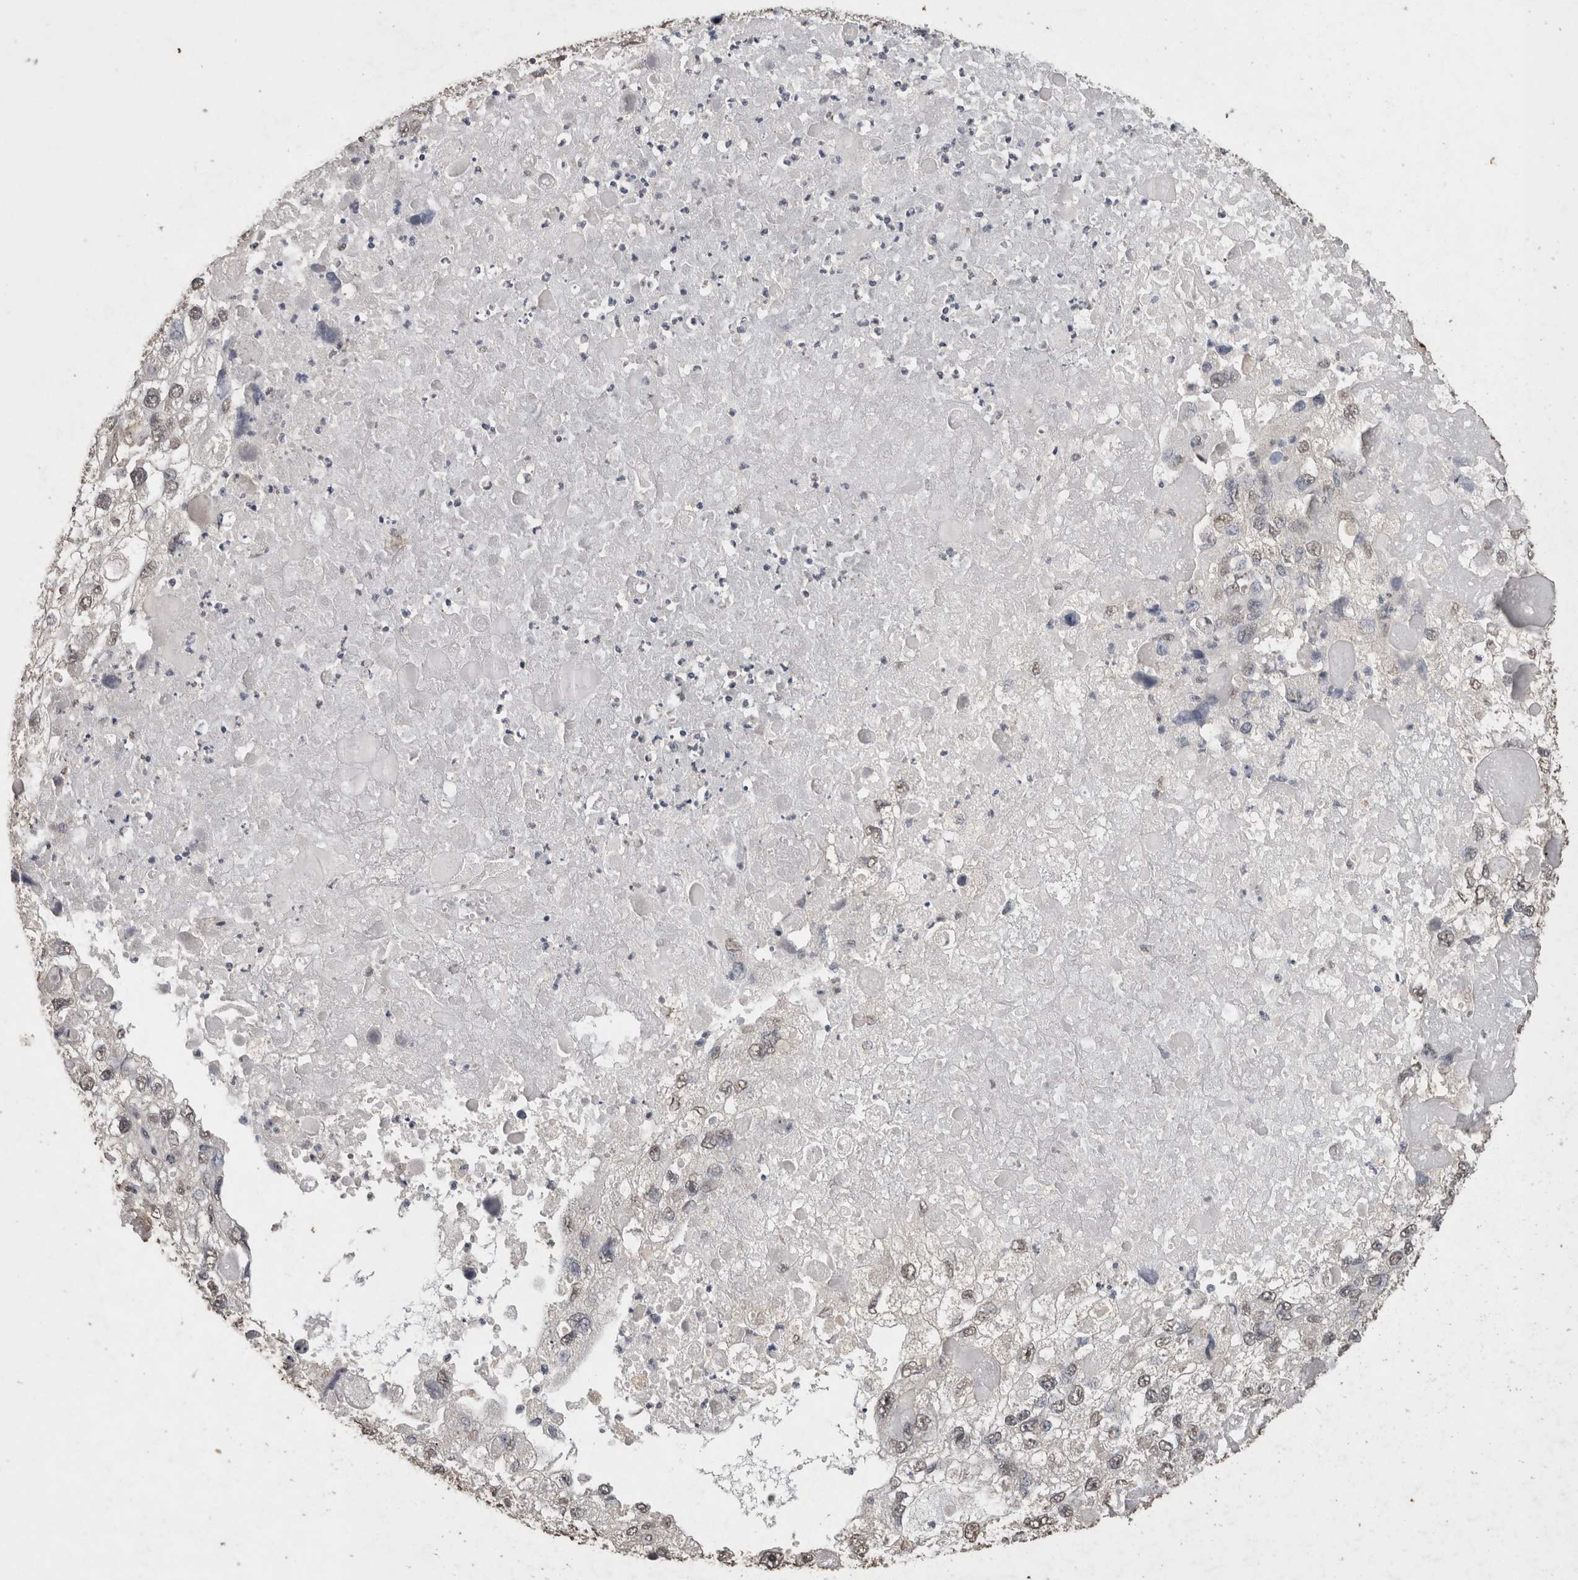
{"staining": {"intensity": "negative", "quantity": "none", "location": "none"}, "tissue": "endometrial cancer", "cell_type": "Tumor cells", "image_type": "cancer", "snomed": [{"axis": "morphology", "description": "Adenocarcinoma, NOS"}, {"axis": "topography", "description": "Endometrium"}], "caption": "High magnification brightfield microscopy of endometrial cancer stained with DAB (3,3'-diaminobenzidine) (brown) and counterstained with hematoxylin (blue): tumor cells show no significant expression. Nuclei are stained in blue.", "gene": "C1QTNF5", "patient": {"sex": "female", "age": 49}}